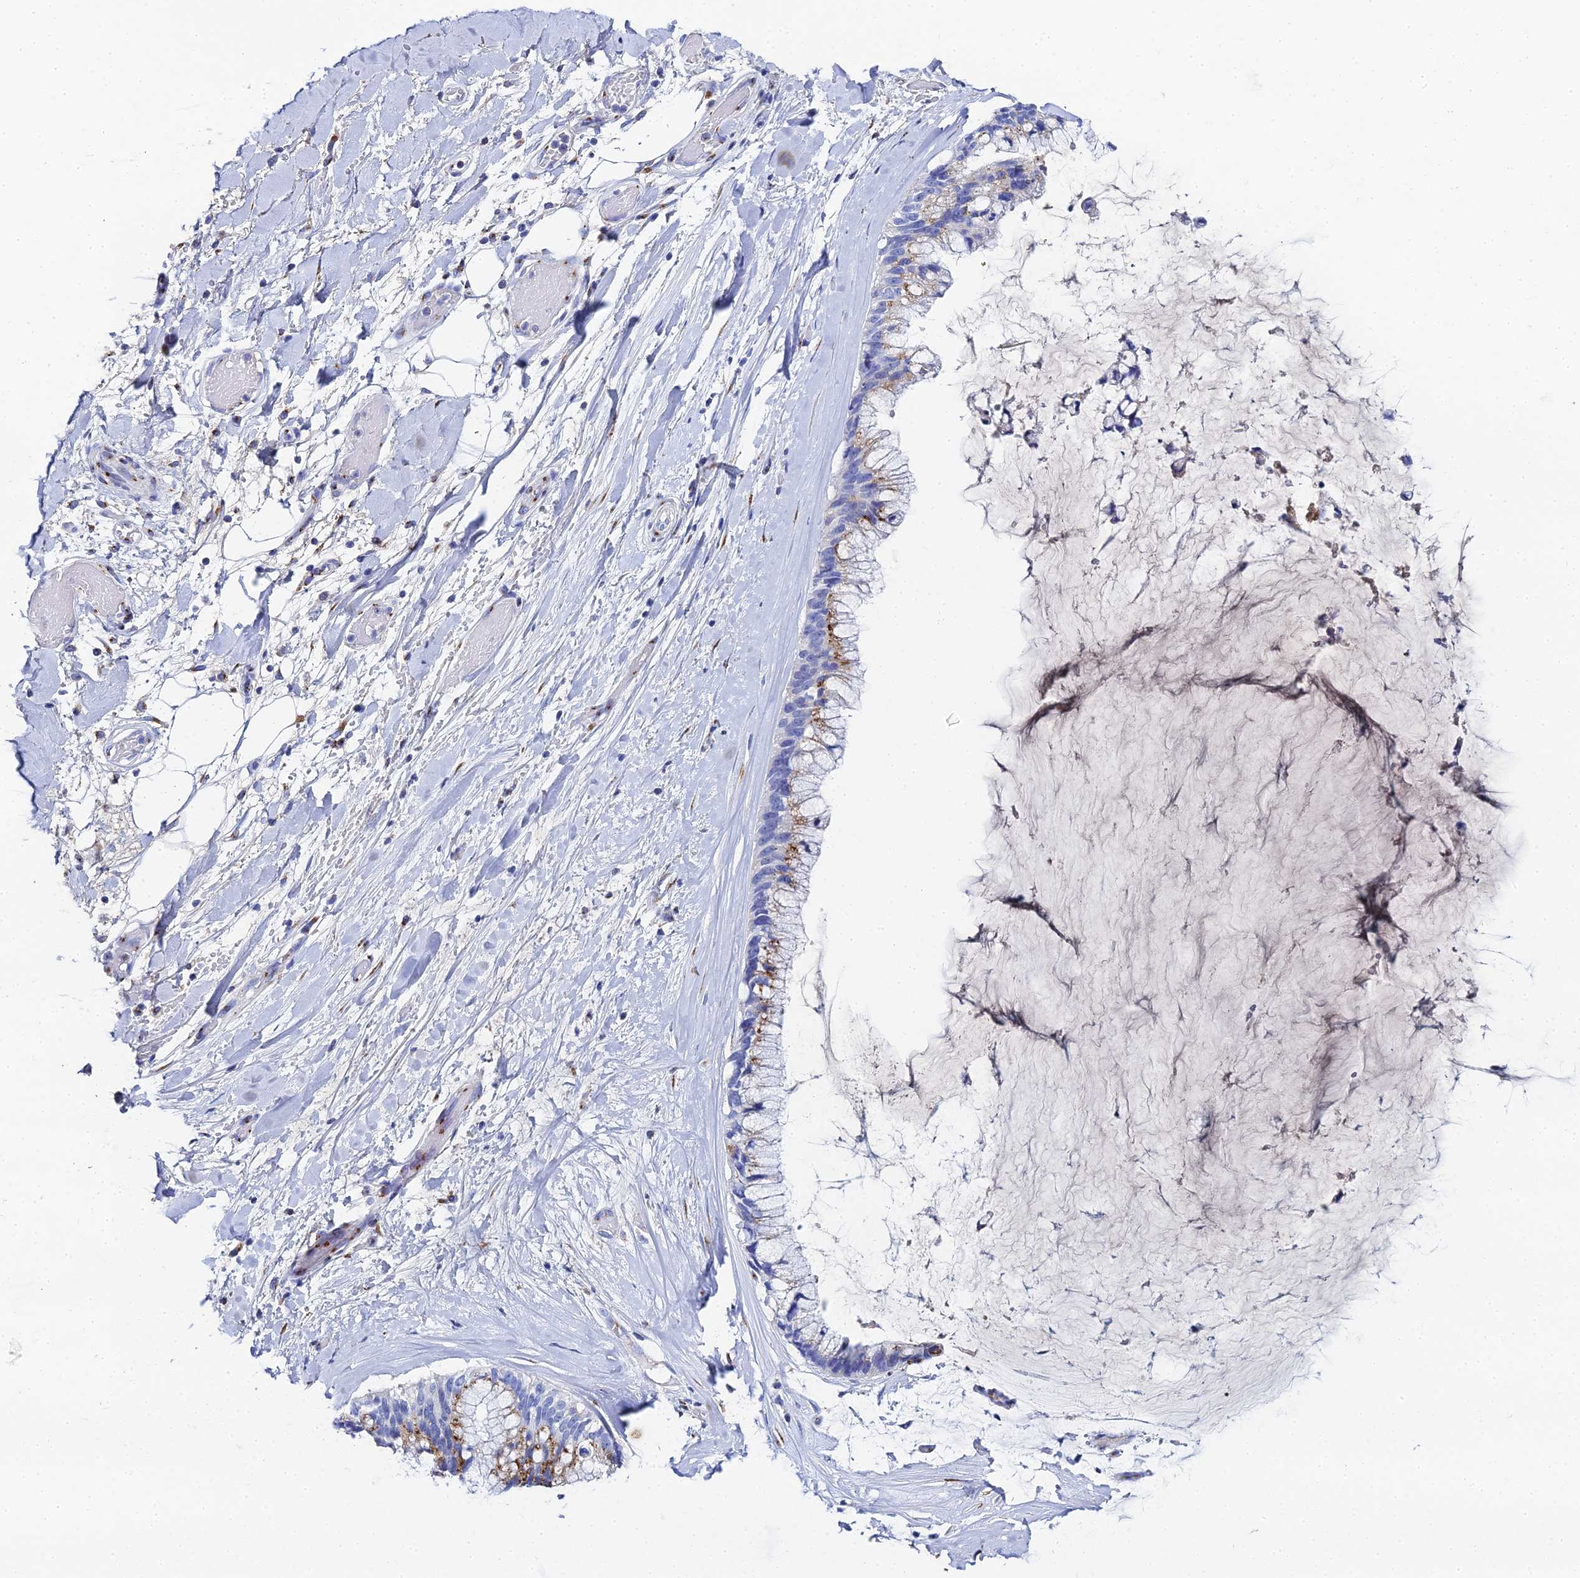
{"staining": {"intensity": "moderate", "quantity": "25%-75%", "location": "cytoplasmic/membranous"}, "tissue": "ovarian cancer", "cell_type": "Tumor cells", "image_type": "cancer", "snomed": [{"axis": "morphology", "description": "Cystadenocarcinoma, mucinous, NOS"}, {"axis": "topography", "description": "Ovary"}], "caption": "Tumor cells show moderate cytoplasmic/membranous expression in approximately 25%-75% of cells in ovarian cancer.", "gene": "ENSG00000268674", "patient": {"sex": "female", "age": 39}}